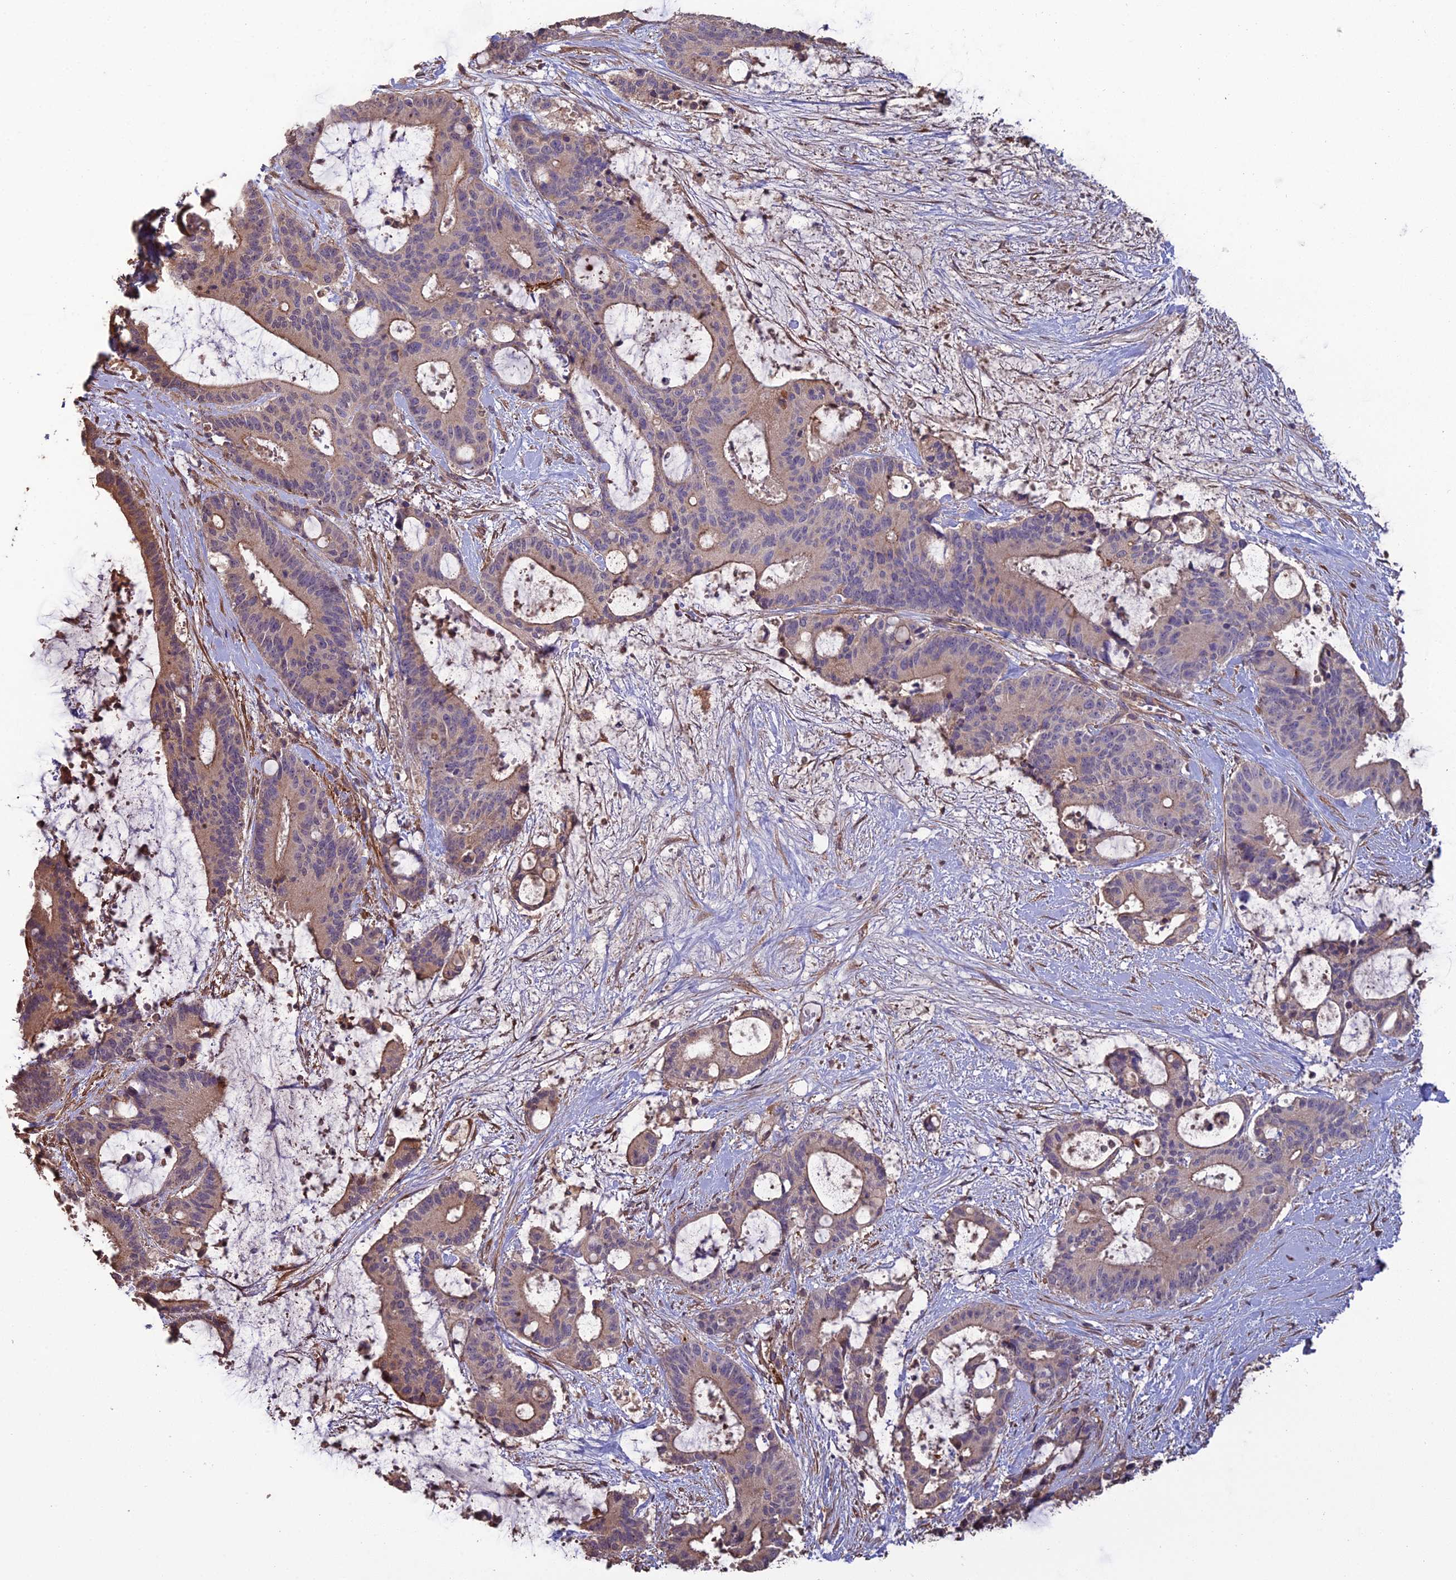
{"staining": {"intensity": "weak", "quantity": "25%-75%", "location": "cytoplasmic/membranous"}, "tissue": "liver cancer", "cell_type": "Tumor cells", "image_type": "cancer", "snomed": [{"axis": "morphology", "description": "Normal tissue, NOS"}, {"axis": "morphology", "description": "Cholangiocarcinoma"}, {"axis": "topography", "description": "Liver"}, {"axis": "topography", "description": "Peripheral nerve tissue"}], "caption": "Immunohistochemistry photomicrograph of human liver cancer stained for a protein (brown), which shows low levels of weak cytoplasmic/membranous staining in approximately 25%-75% of tumor cells.", "gene": "ATP6V0A2", "patient": {"sex": "female", "age": 73}}